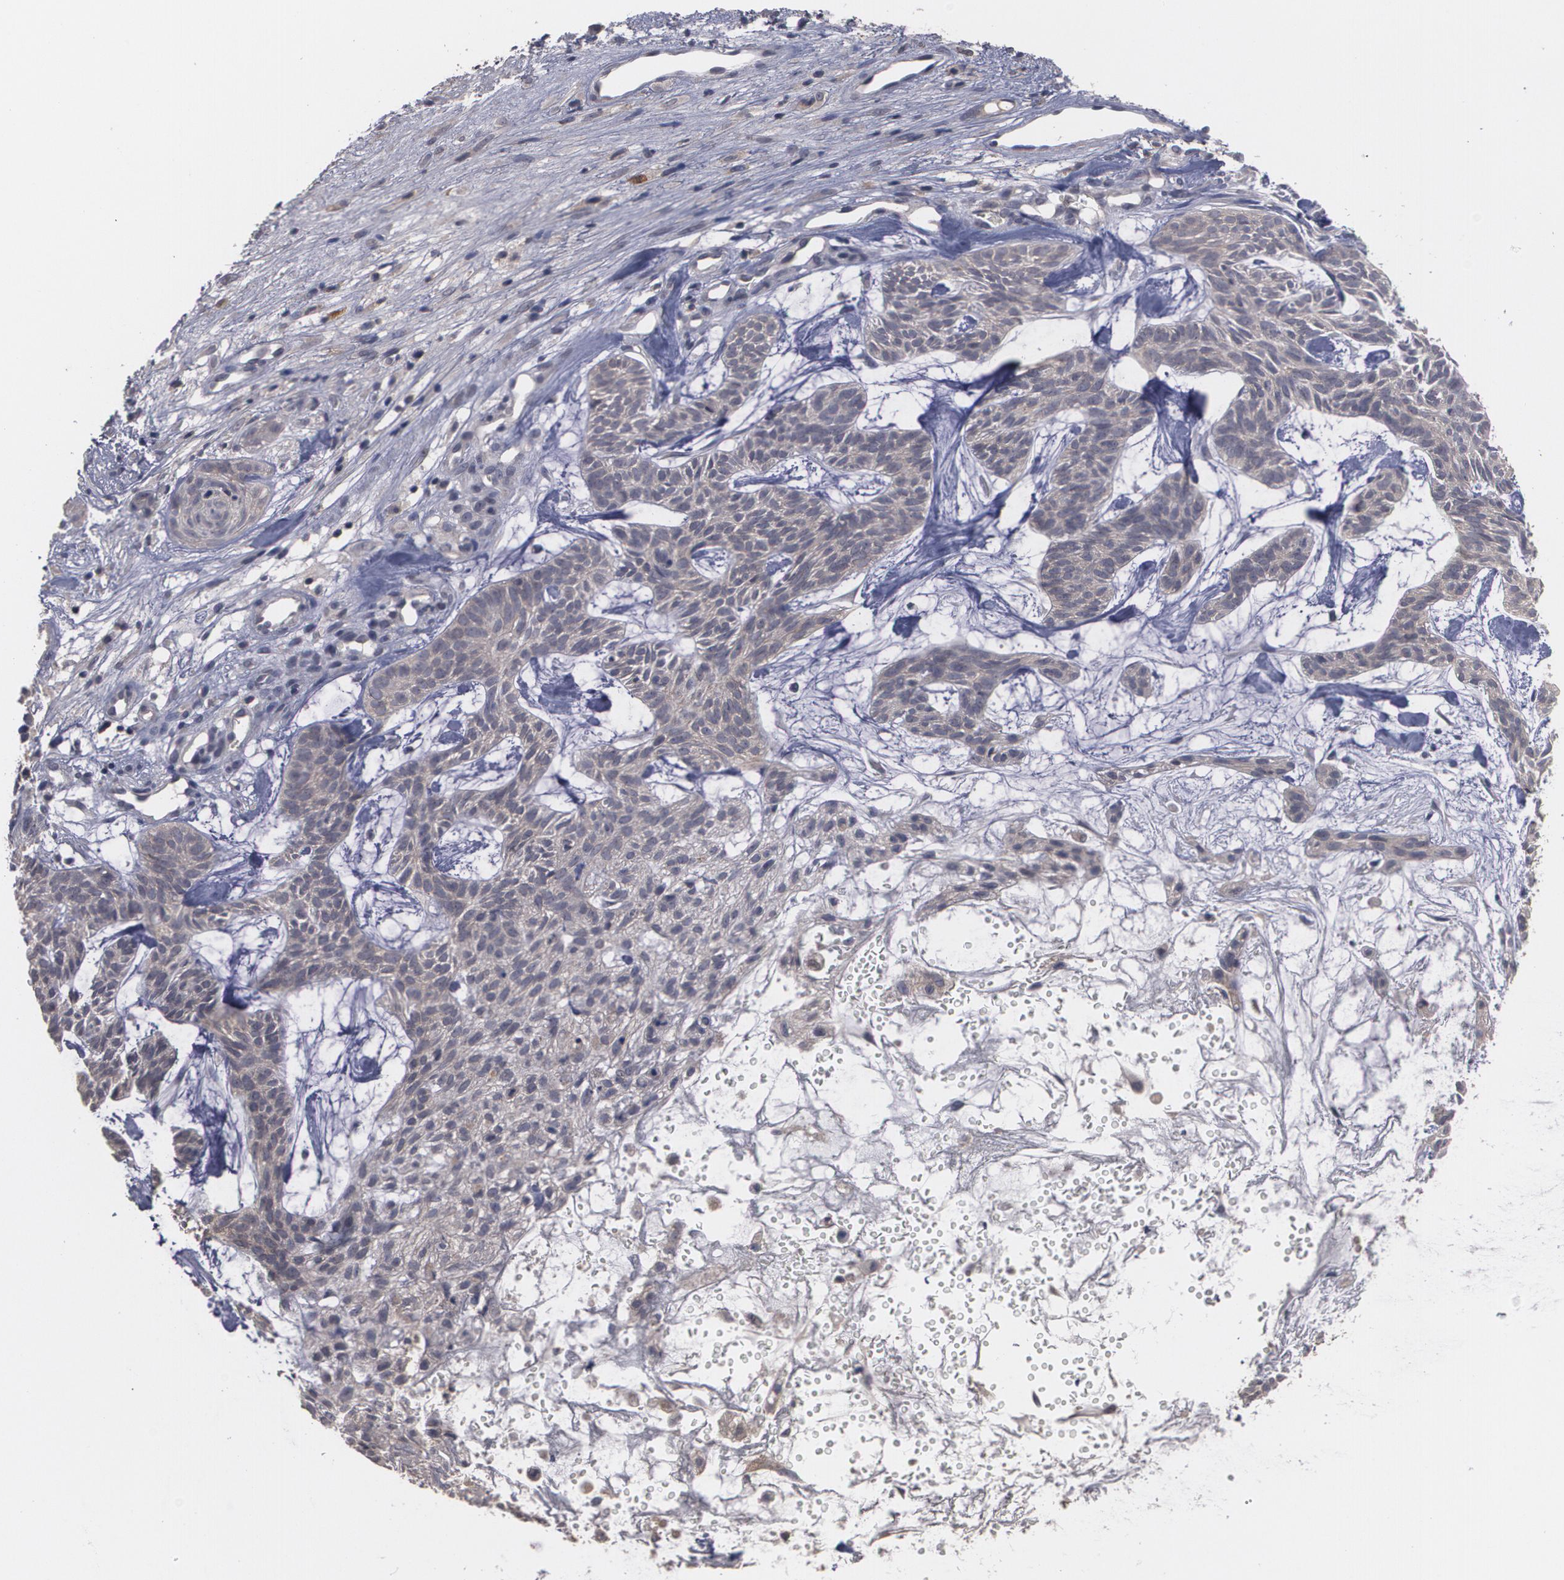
{"staining": {"intensity": "weak", "quantity": ">75%", "location": "cytoplasmic/membranous"}, "tissue": "skin cancer", "cell_type": "Tumor cells", "image_type": "cancer", "snomed": [{"axis": "morphology", "description": "Basal cell carcinoma"}, {"axis": "topography", "description": "Skin"}], "caption": "Tumor cells exhibit low levels of weak cytoplasmic/membranous staining in about >75% of cells in skin cancer (basal cell carcinoma).", "gene": "ARF6", "patient": {"sex": "male", "age": 75}}